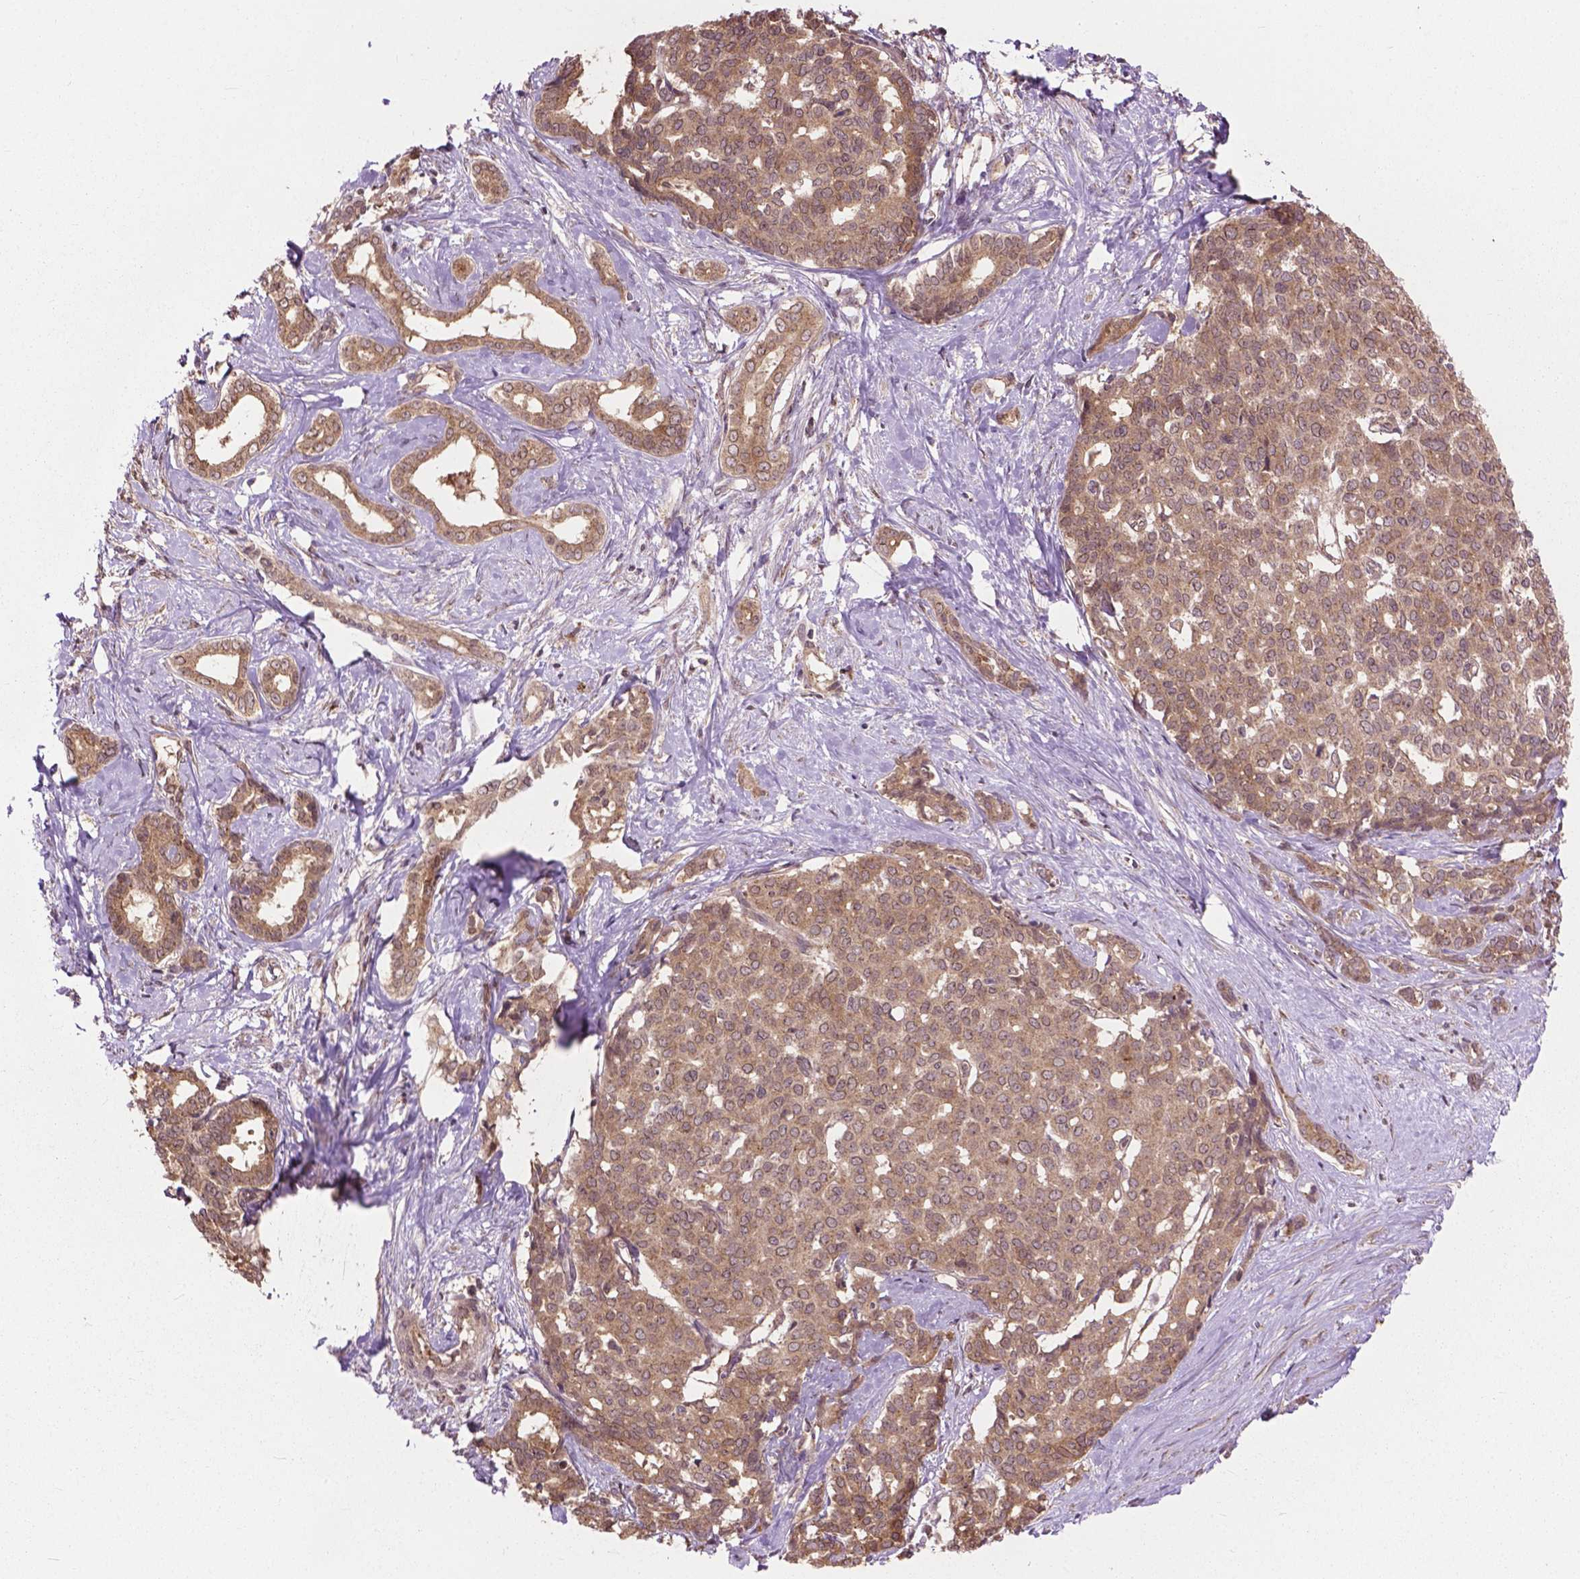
{"staining": {"intensity": "moderate", "quantity": ">75%", "location": "cytoplasmic/membranous"}, "tissue": "liver cancer", "cell_type": "Tumor cells", "image_type": "cancer", "snomed": [{"axis": "morphology", "description": "Cholangiocarcinoma"}, {"axis": "topography", "description": "Liver"}], "caption": "Immunohistochemistry (DAB) staining of human liver cholangiocarcinoma demonstrates moderate cytoplasmic/membranous protein staining in about >75% of tumor cells.", "gene": "PPP1CB", "patient": {"sex": "female", "age": 47}}